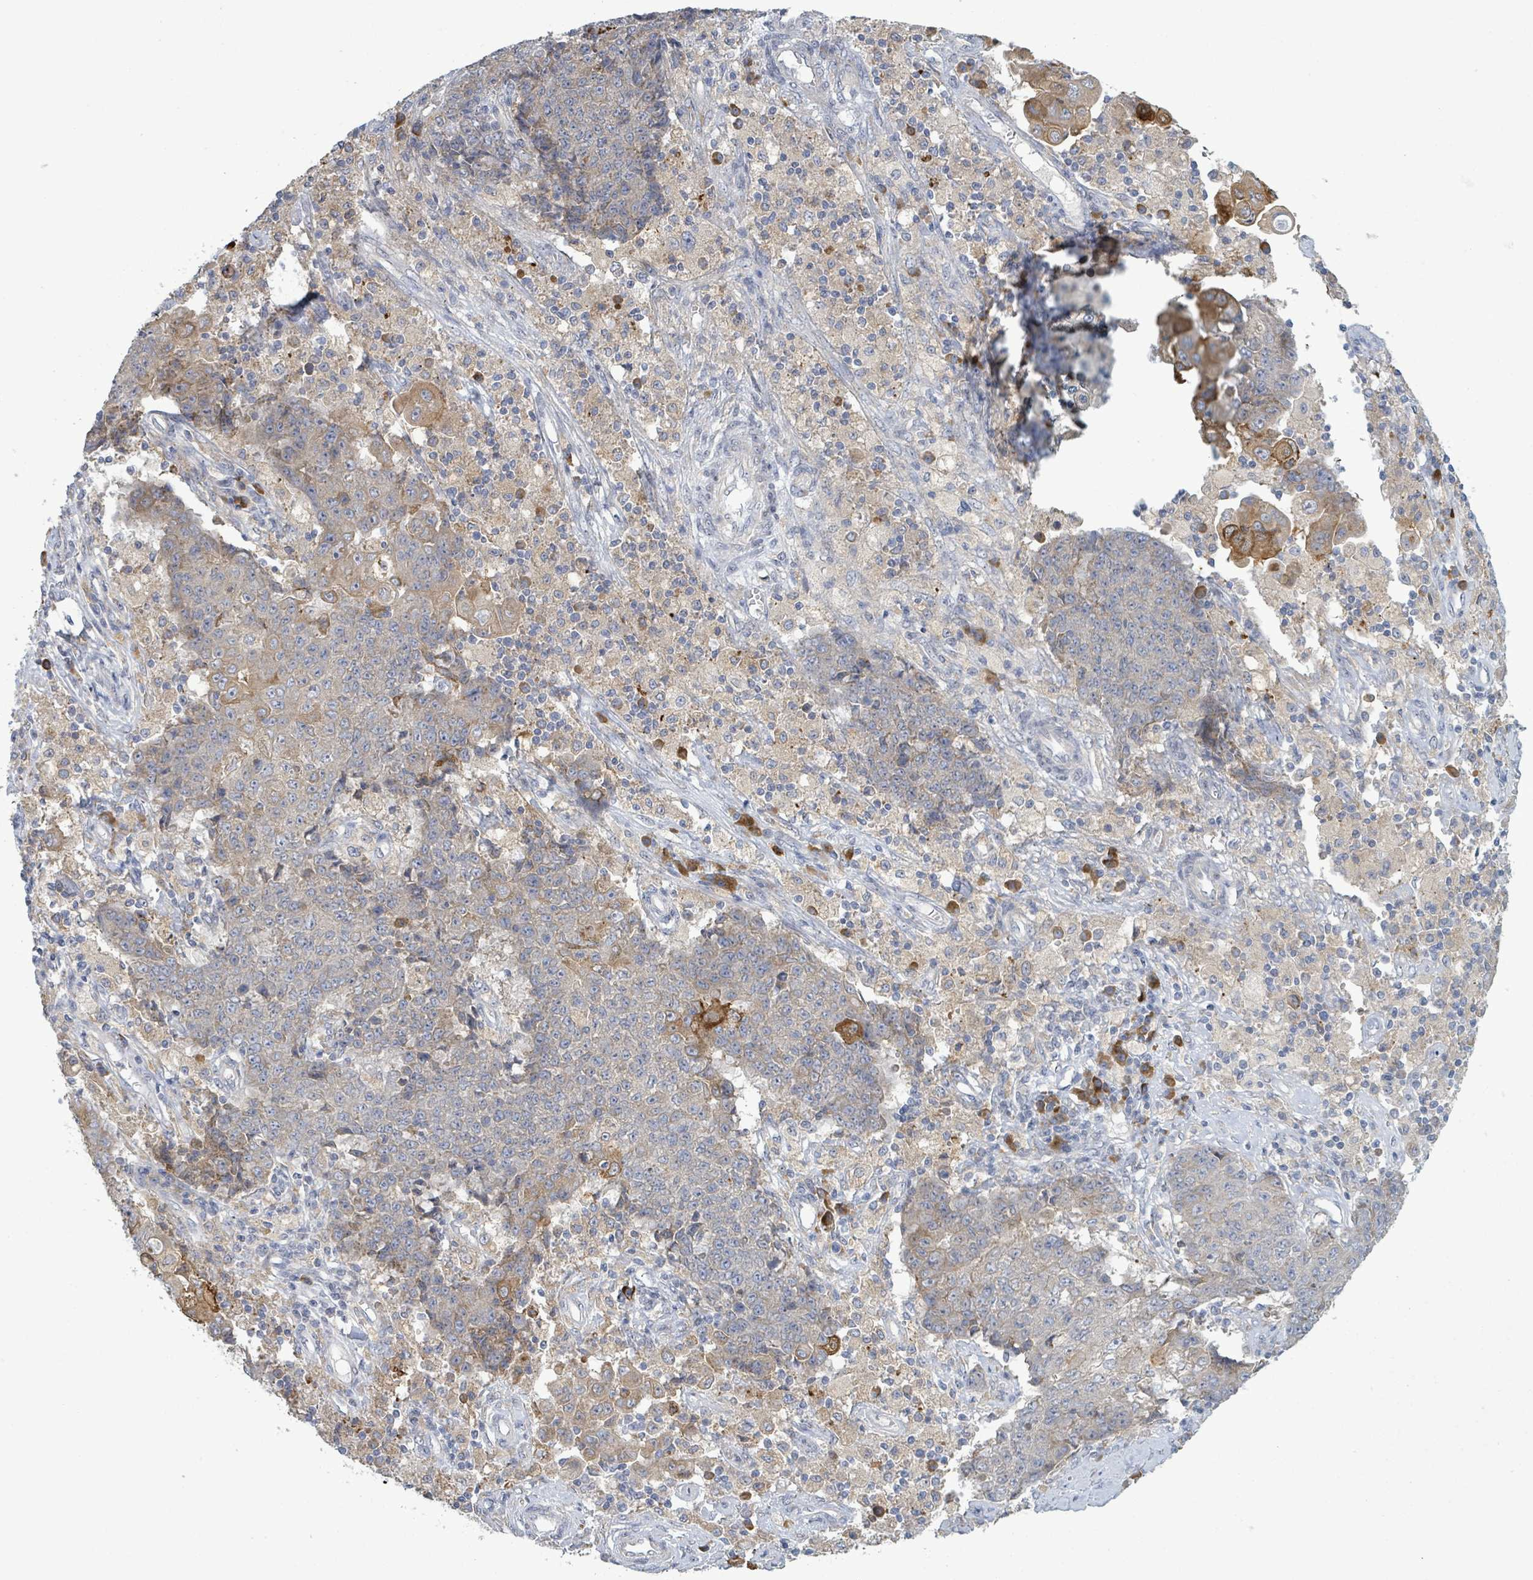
{"staining": {"intensity": "moderate", "quantity": "<25%", "location": "cytoplasmic/membranous"}, "tissue": "ovarian cancer", "cell_type": "Tumor cells", "image_type": "cancer", "snomed": [{"axis": "morphology", "description": "Carcinoma, endometroid"}, {"axis": "topography", "description": "Ovary"}], "caption": "Immunohistochemistry of ovarian cancer reveals low levels of moderate cytoplasmic/membranous expression in approximately <25% of tumor cells. Immunohistochemistry (ihc) stains the protein of interest in brown and the nuclei are stained blue.", "gene": "ATP13A1", "patient": {"sex": "female", "age": 42}}